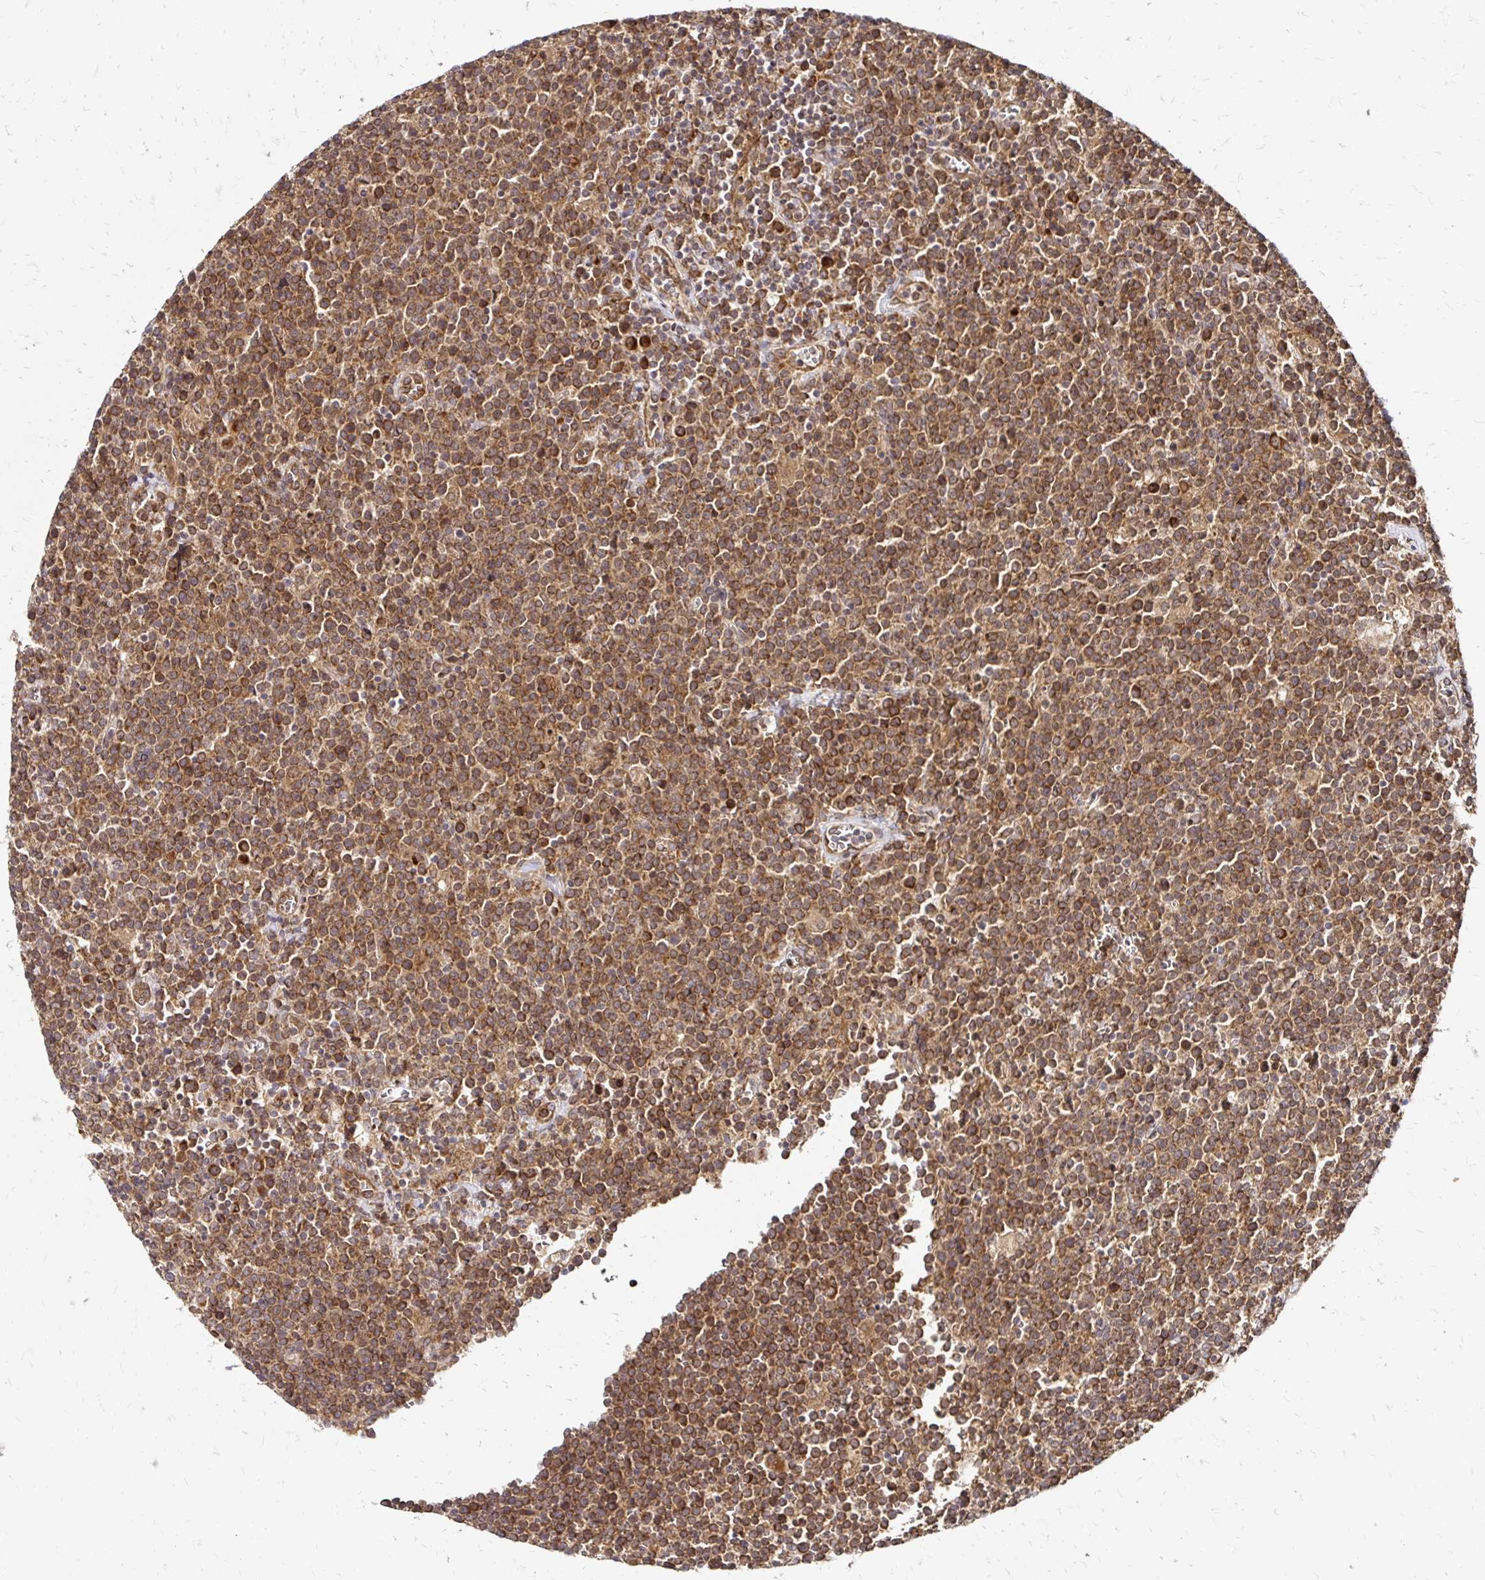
{"staining": {"intensity": "moderate", "quantity": ">75%", "location": "cytoplasmic/membranous"}, "tissue": "lymphoma", "cell_type": "Tumor cells", "image_type": "cancer", "snomed": [{"axis": "morphology", "description": "Malignant lymphoma, non-Hodgkin's type, High grade"}, {"axis": "topography", "description": "Lymph node"}], "caption": "Lymphoma was stained to show a protein in brown. There is medium levels of moderate cytoplasmic/membranous positivity in approximately >75% of tumor cells.", "gene": "ZW10", "patient": {"sex": "male", "age": 61}}